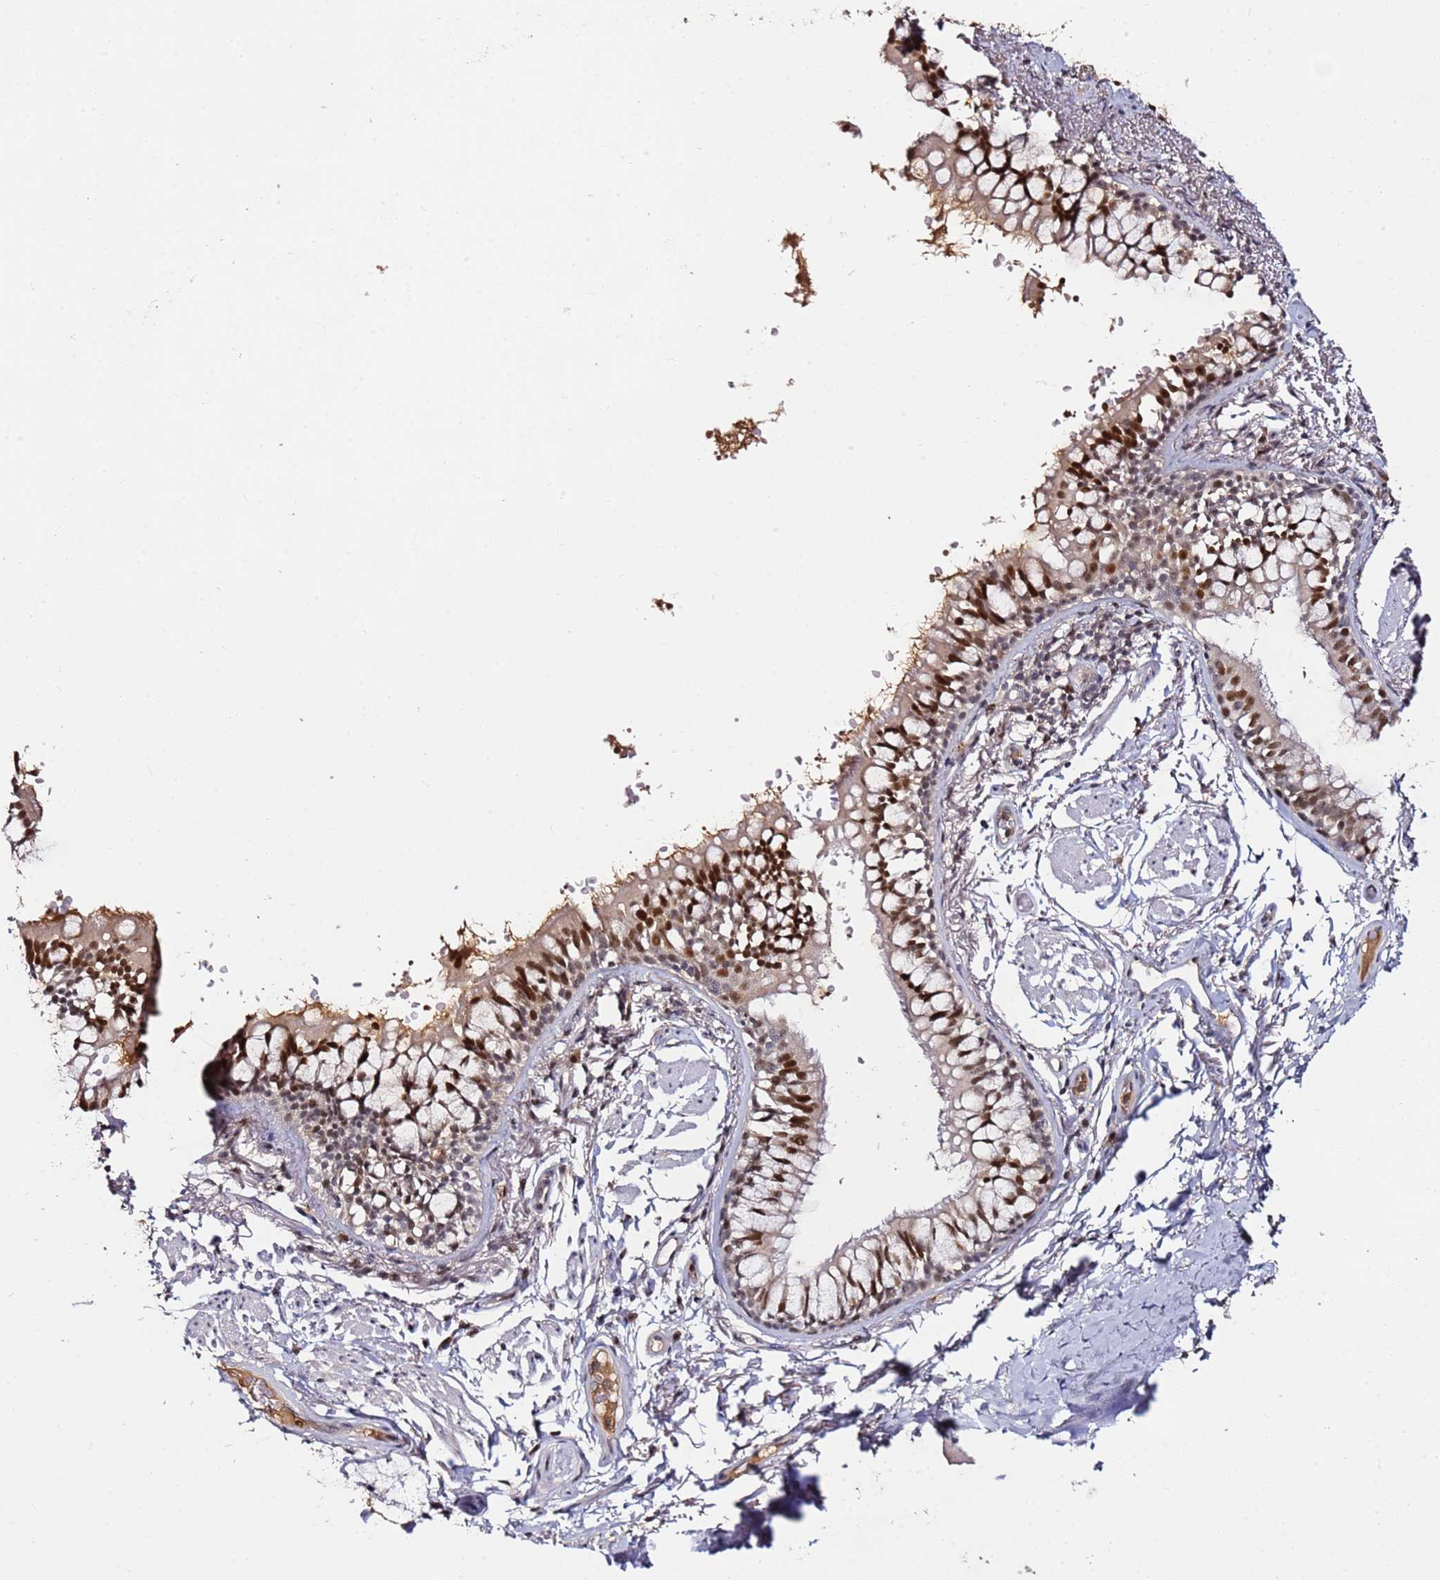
{"staining": {"intensity": "strong", "quantity": "25%-75%", "location": "cytoplasmic/membranous"}, "tissue": "bronchus", "cell_type": "Respiratory epithelial cells", "image_type": "normal", "snomed": [{"axis": "morphology", "description": "Normal tissue, NOS"}, {"axis": "topography", "description": "Bronchus"}], "caption": "A high amount of strong cytoplasmic/membranous staining is seen in approximately 25%-75% of respiratory epithelial cells in benign bronchus.", "gene": "FCF1", "patient": {"sex": "male", "age": 70}}